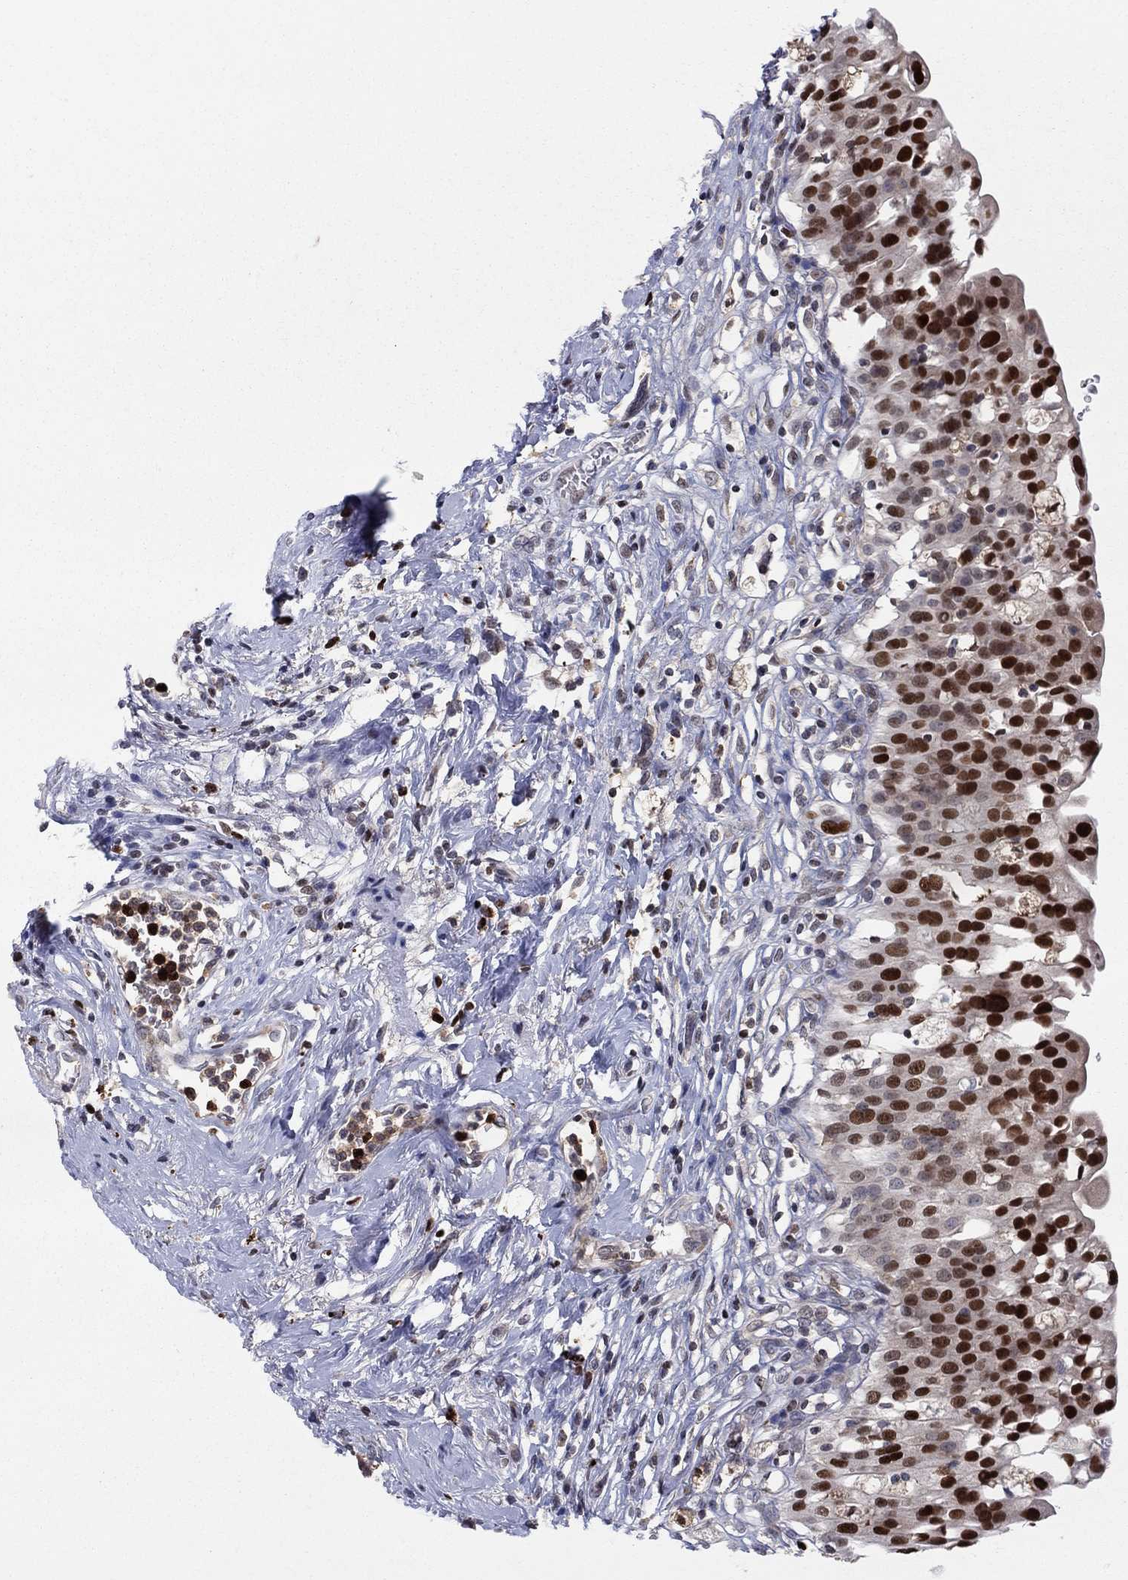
{"staining": {"intensity": "strong", "quantity": "25%-75%", "location": "nuclear"}, "tissue": "urinary bladder", "cell_type": "Urothelial cells", "image_type": "normal", "snomed": [{"axis": "morphology", "description": "Normal tissue, NOS"}, {"axis": "topography", "description": "Urinary bladder"}], "caption": "Immunohistochemistry (IHC) micrograph of normal human urinary bladder stained for a protein (brown), which shows high levels of strong nuclear positivity in about 25%-75% of urothelial cells.", "gene": "ZNHIT3", "patient": {"sex": "male", "age": 76}}